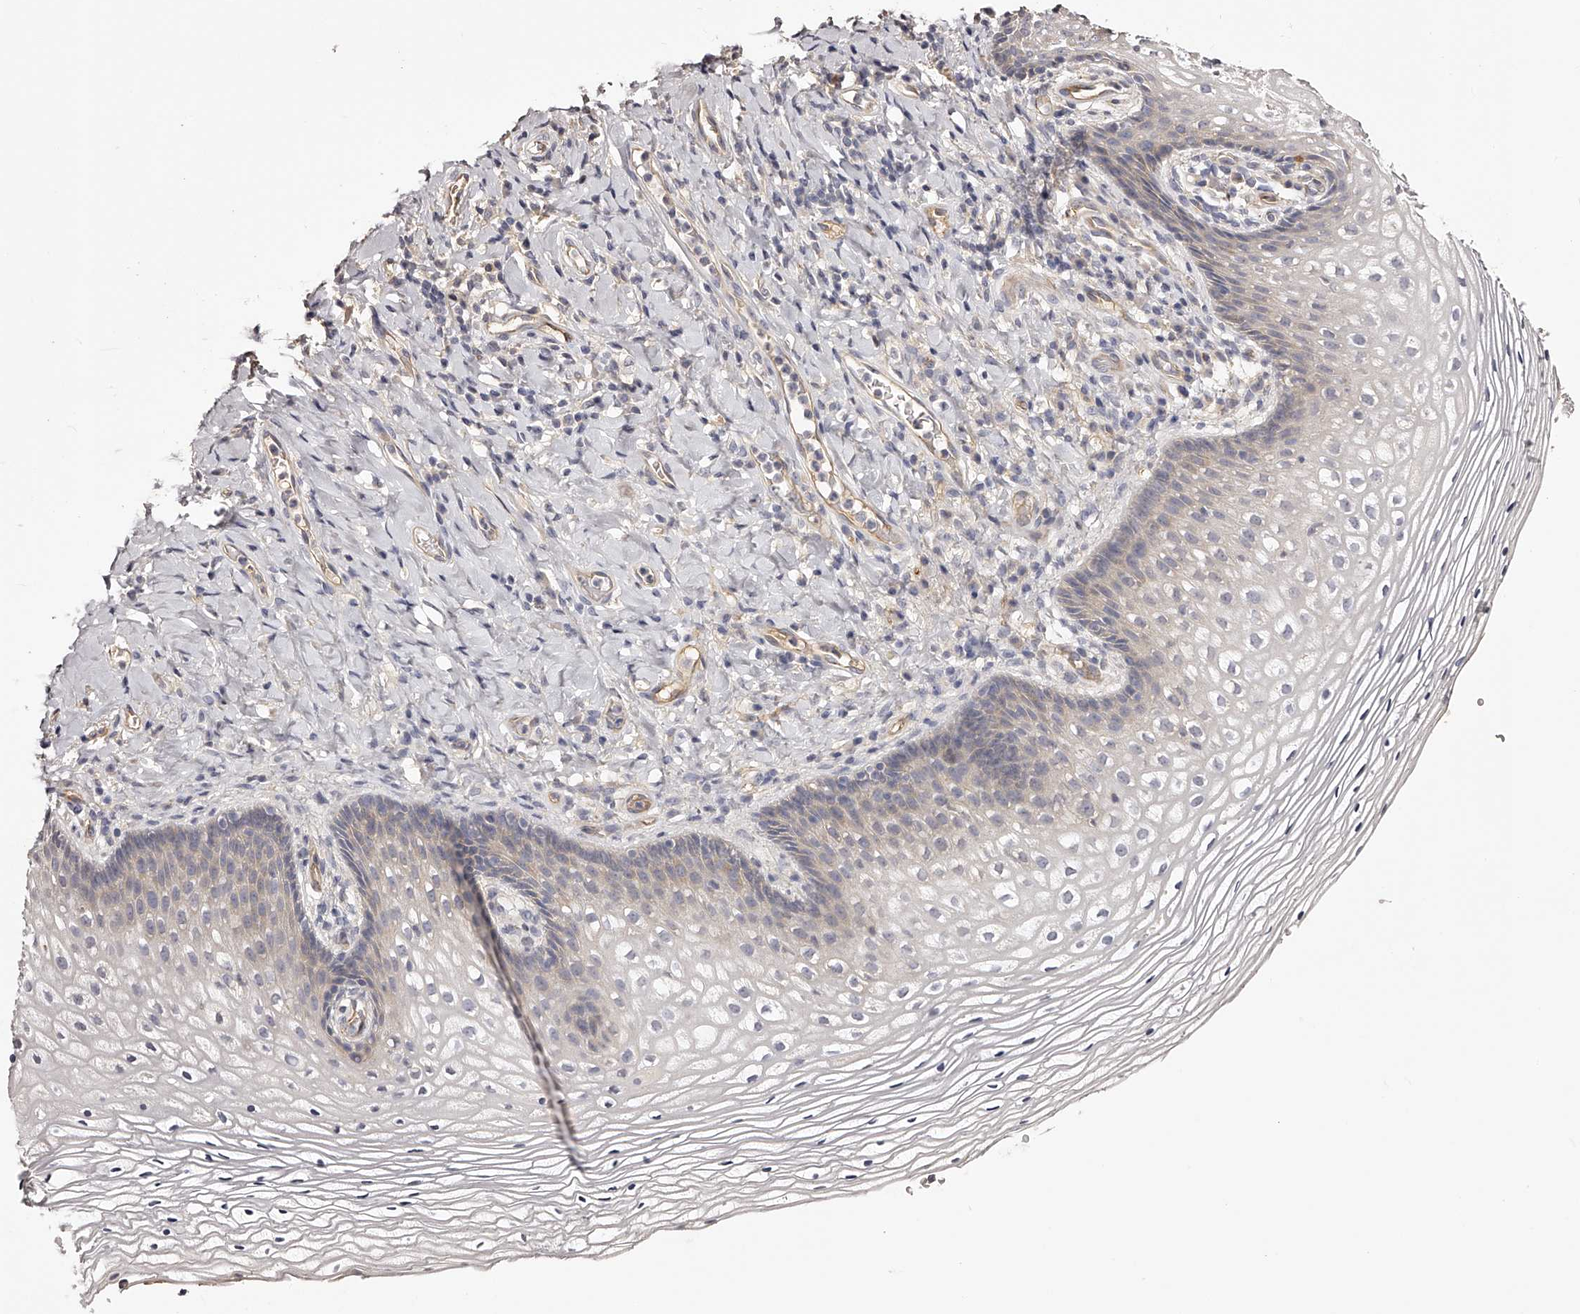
{"staining": {"intensity": "negative", "quantity": "none", "location": "none"}, "tissue": "vagina", "cell_type": "Squamous epithelial cells", "image_type": "normal", "snomed": [{"axis": "morphology", "description": "Normal tissue, NOS"}, {"axis": "topography", "description": "Vagina"}], "caption": "A high-resolution micrograph shows immunohistochemistry staining of normal vagina, which exhibits no significant expression in squamous epithelial cells.", "gene": "LTV1", "patient": {"sex": "female", "age": 60}}